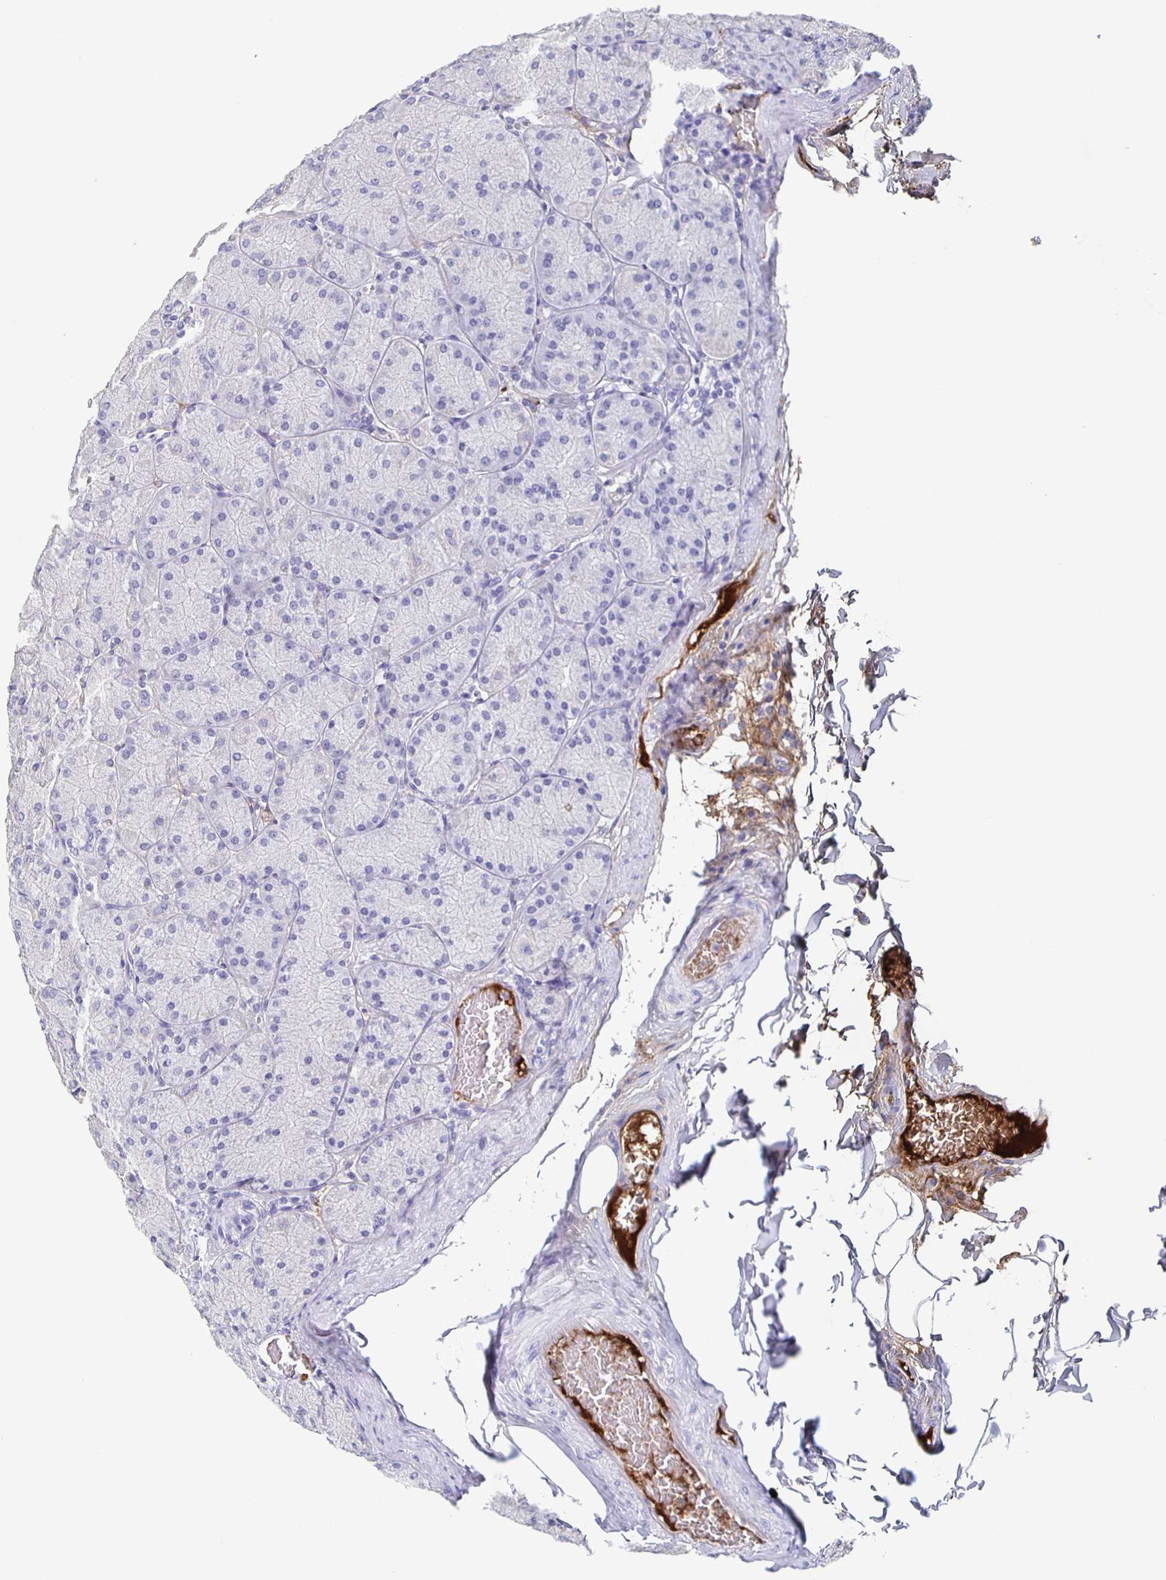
{"staining": {"intensity": "negative", "quantity": "none", "location": "none"}, "tissue": "stomach", "cell_type": "Glandular cells", "image_type": "normal", "snomed": [{"axis": "morphology", "description": "Normal tissue, NOS"}, {"axis": "topography", "description": "Stomach, upper"}], "caption": "Glandular cells are negative for brown protein staining in unremarkable stomach. (Stains: DAB (3,3'-diaminobenzidine) immunohistochemistry (IHC) with hematoxylin counter stain, Microscopy: brightfield microscopy at high magnification).", "gene": "FGA", "patient": {"sex": "female", "age": 56}}